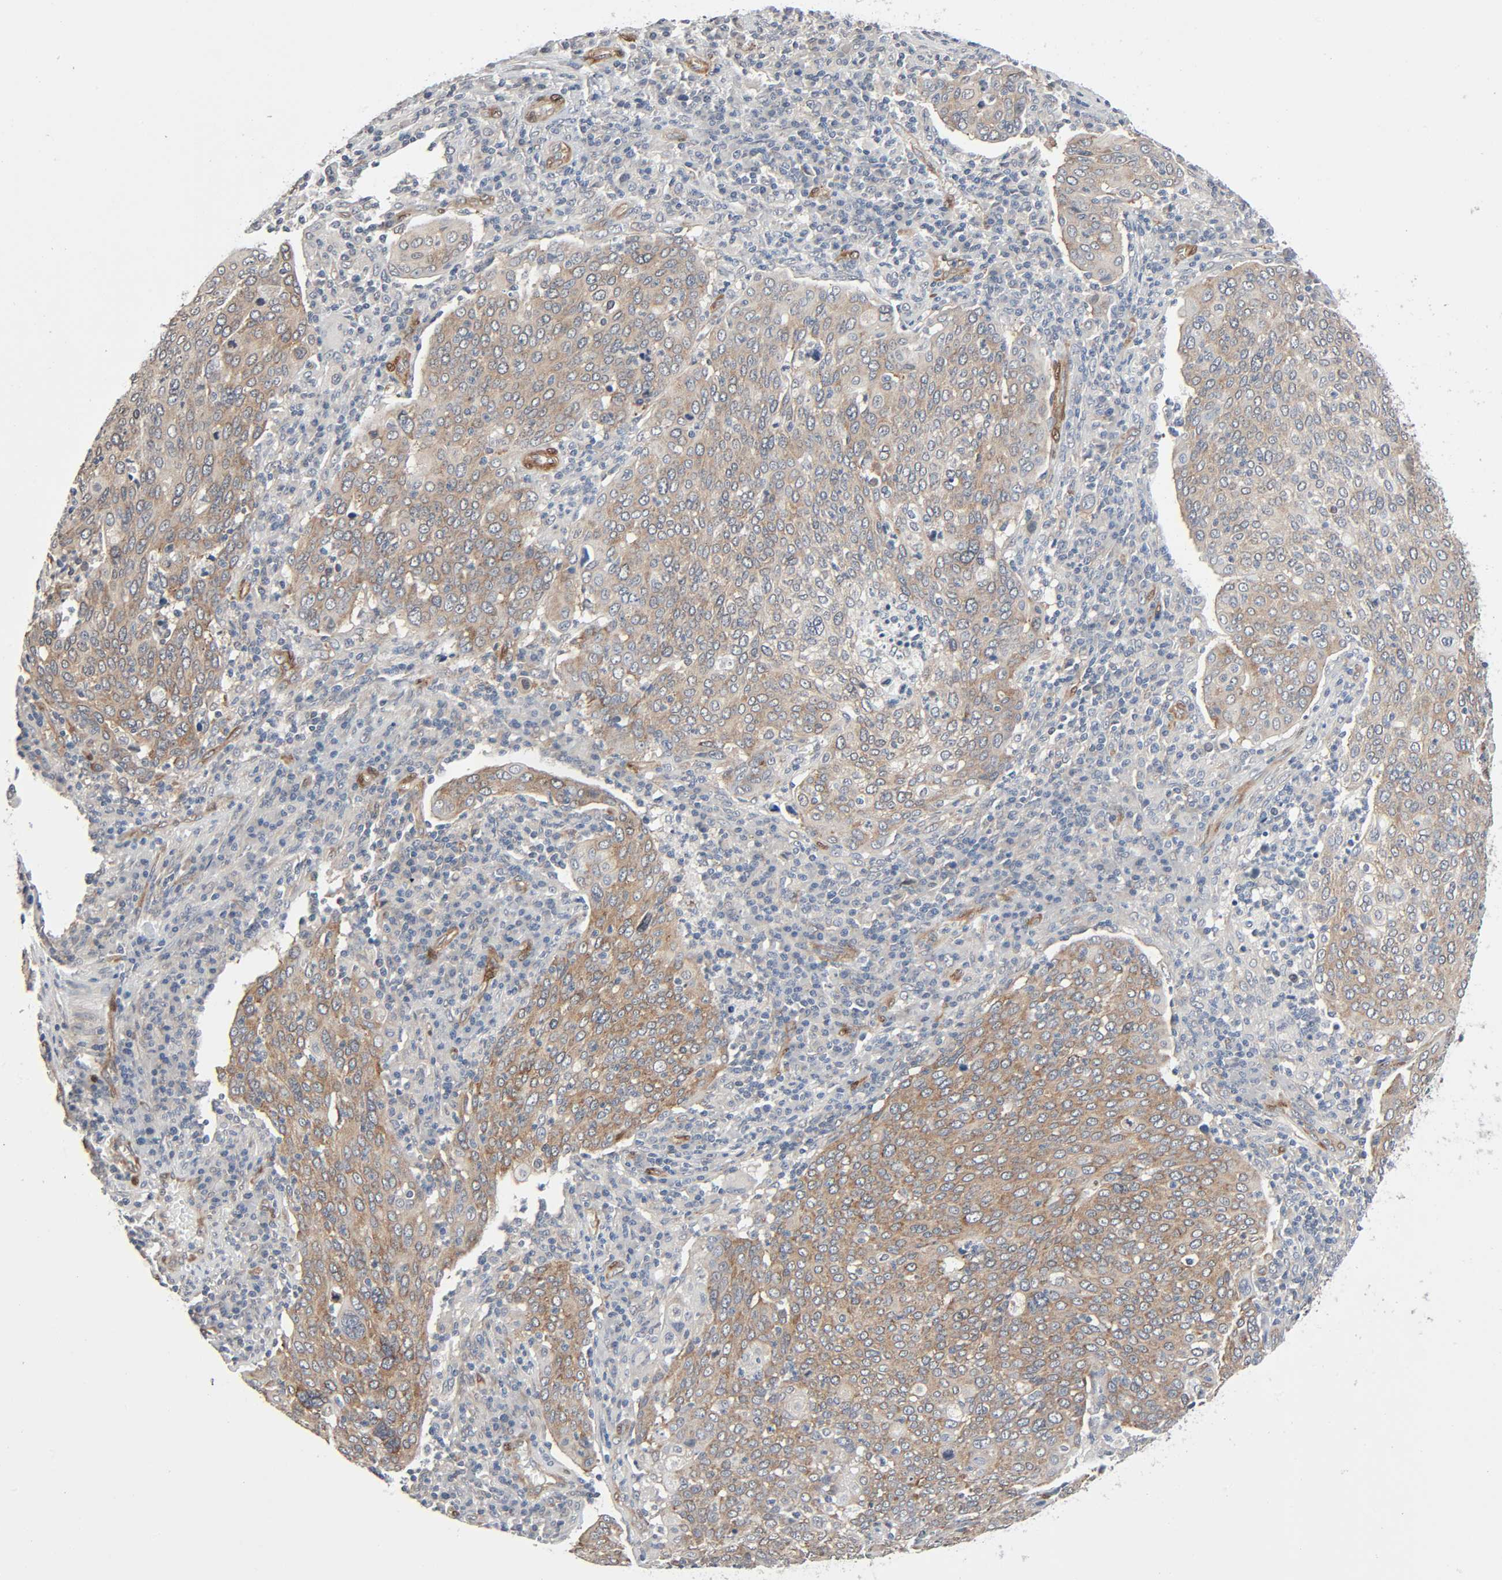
{"staining": {"intensity": "moderate", "quantity": "25%-75%", "location": "cytoplasmic/membranous"}, "tissue": "cervical cancer", "cell_type": "Tumor cells", "image_type": "cancer", "snomed": [{"axis": "morphology", "description": "Squamous cell carcinoma, NOS"}, {"axis": "topography", "description": "Cervix"}], "caption": "Brown immunohistochemical staining in human cervical cancer reveals moderate cytoplasmic/membranous staining in approximately 25%-75% of tumor cells. The protein of interest is stained brown, and the nuclei are stained in blue (DAB (3,3'-diaminobenzidine) IHC with brightfield microscopy, high magnification).", "gene": "PTK2", "patient": {"sex": "female", "age": 40}}